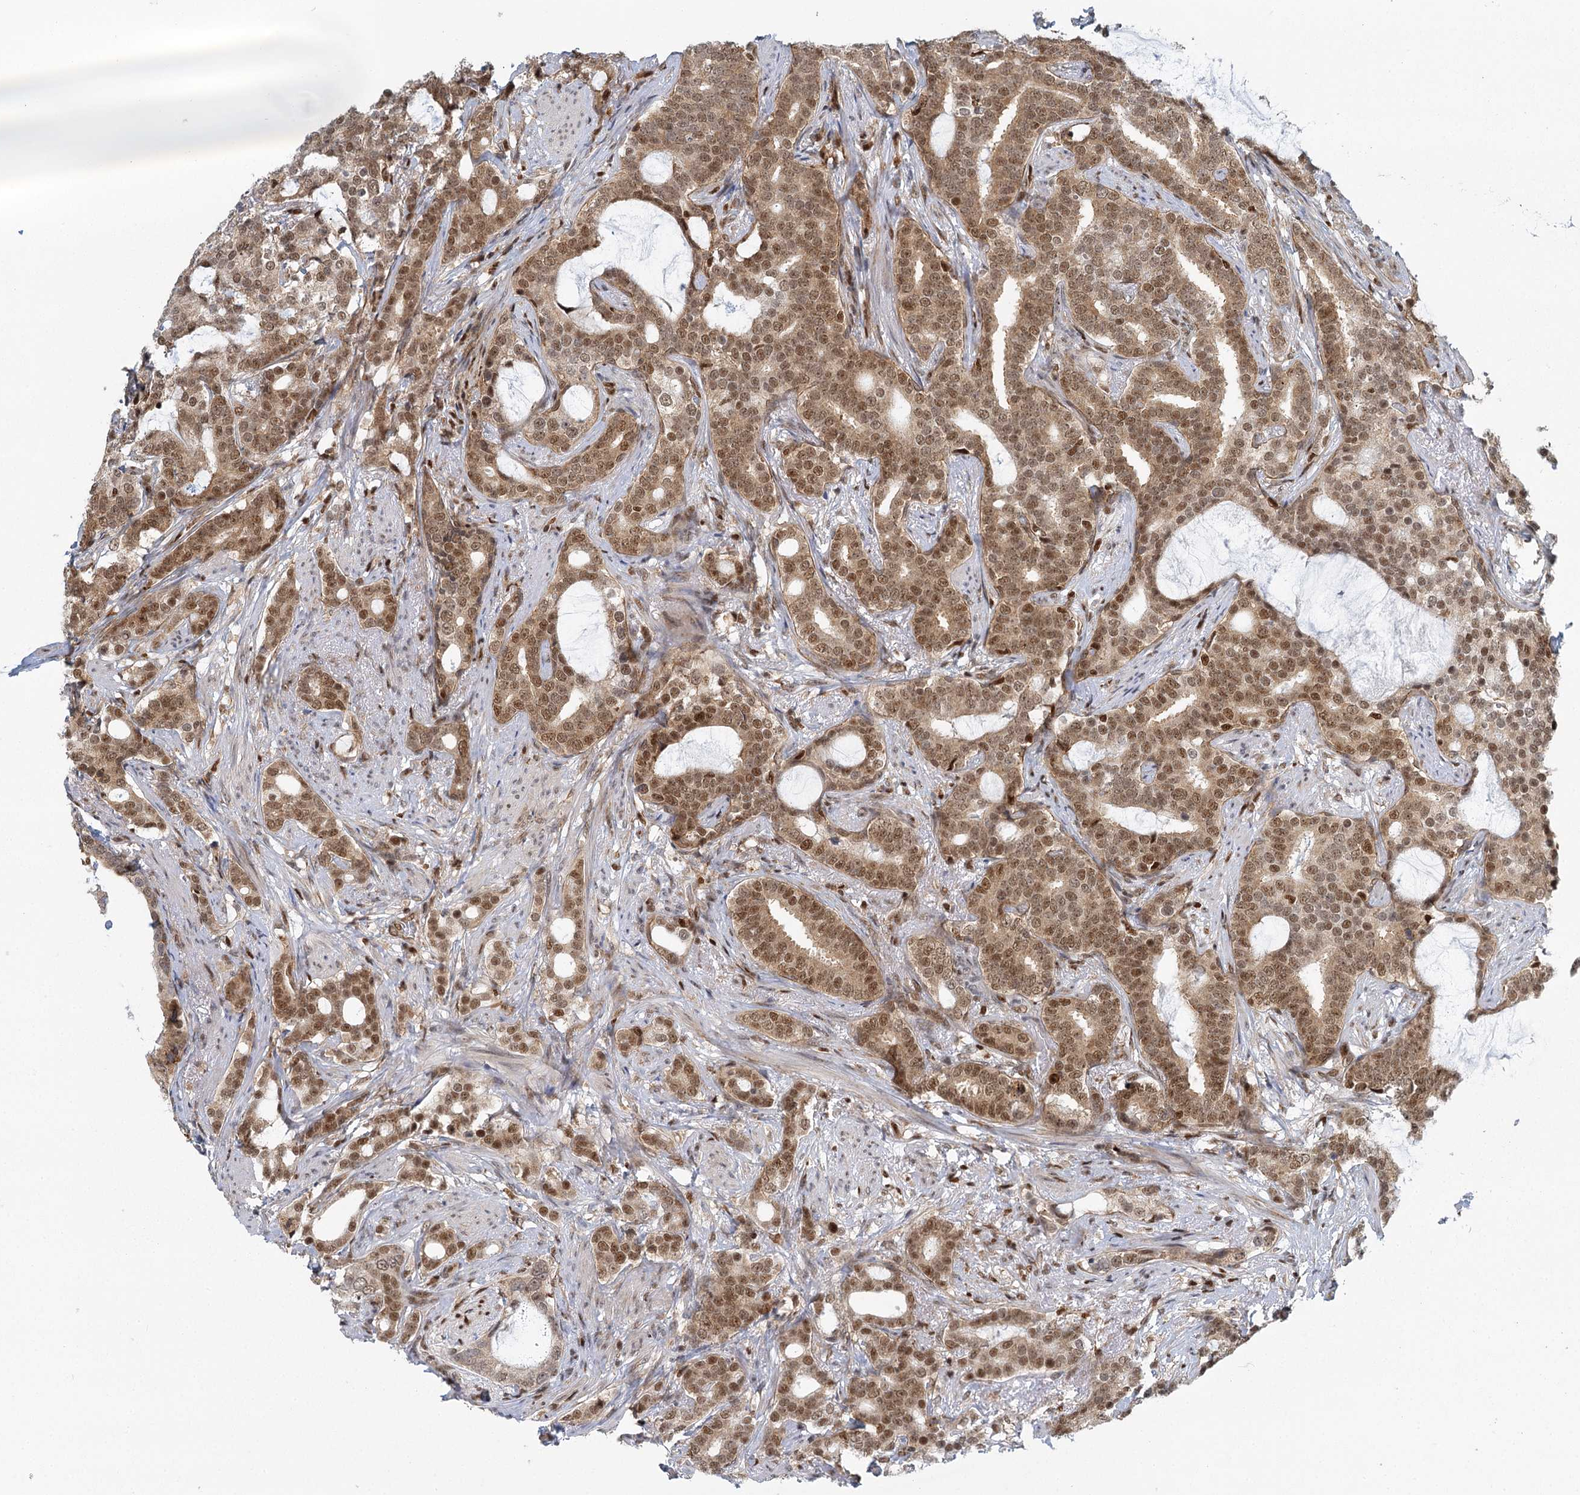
{"staining": {"intensity": "moderate", "quantity": ">75%", "location": "nuclear"}, "tissue": "prostate cancer", "cell_type": "Tumor cells", "image_type": "cancer", "snomed": [{"axis": "morphology", "description": "Adenocarcinoma, Low grade"}, {"axis": "topography", "description": "Prostate"}], "caption": "Protein analysis of prostate adenocarcinoma (low-grade) tissue displays moderate nuclear positivity in approximately >75% of tumor cells. Immunohistochemistry (ihc) stains the protein in brown and the nuclei are stained blue.", "gene": "GPATCH11", "patient": {"sex": "male", "age": 71}}